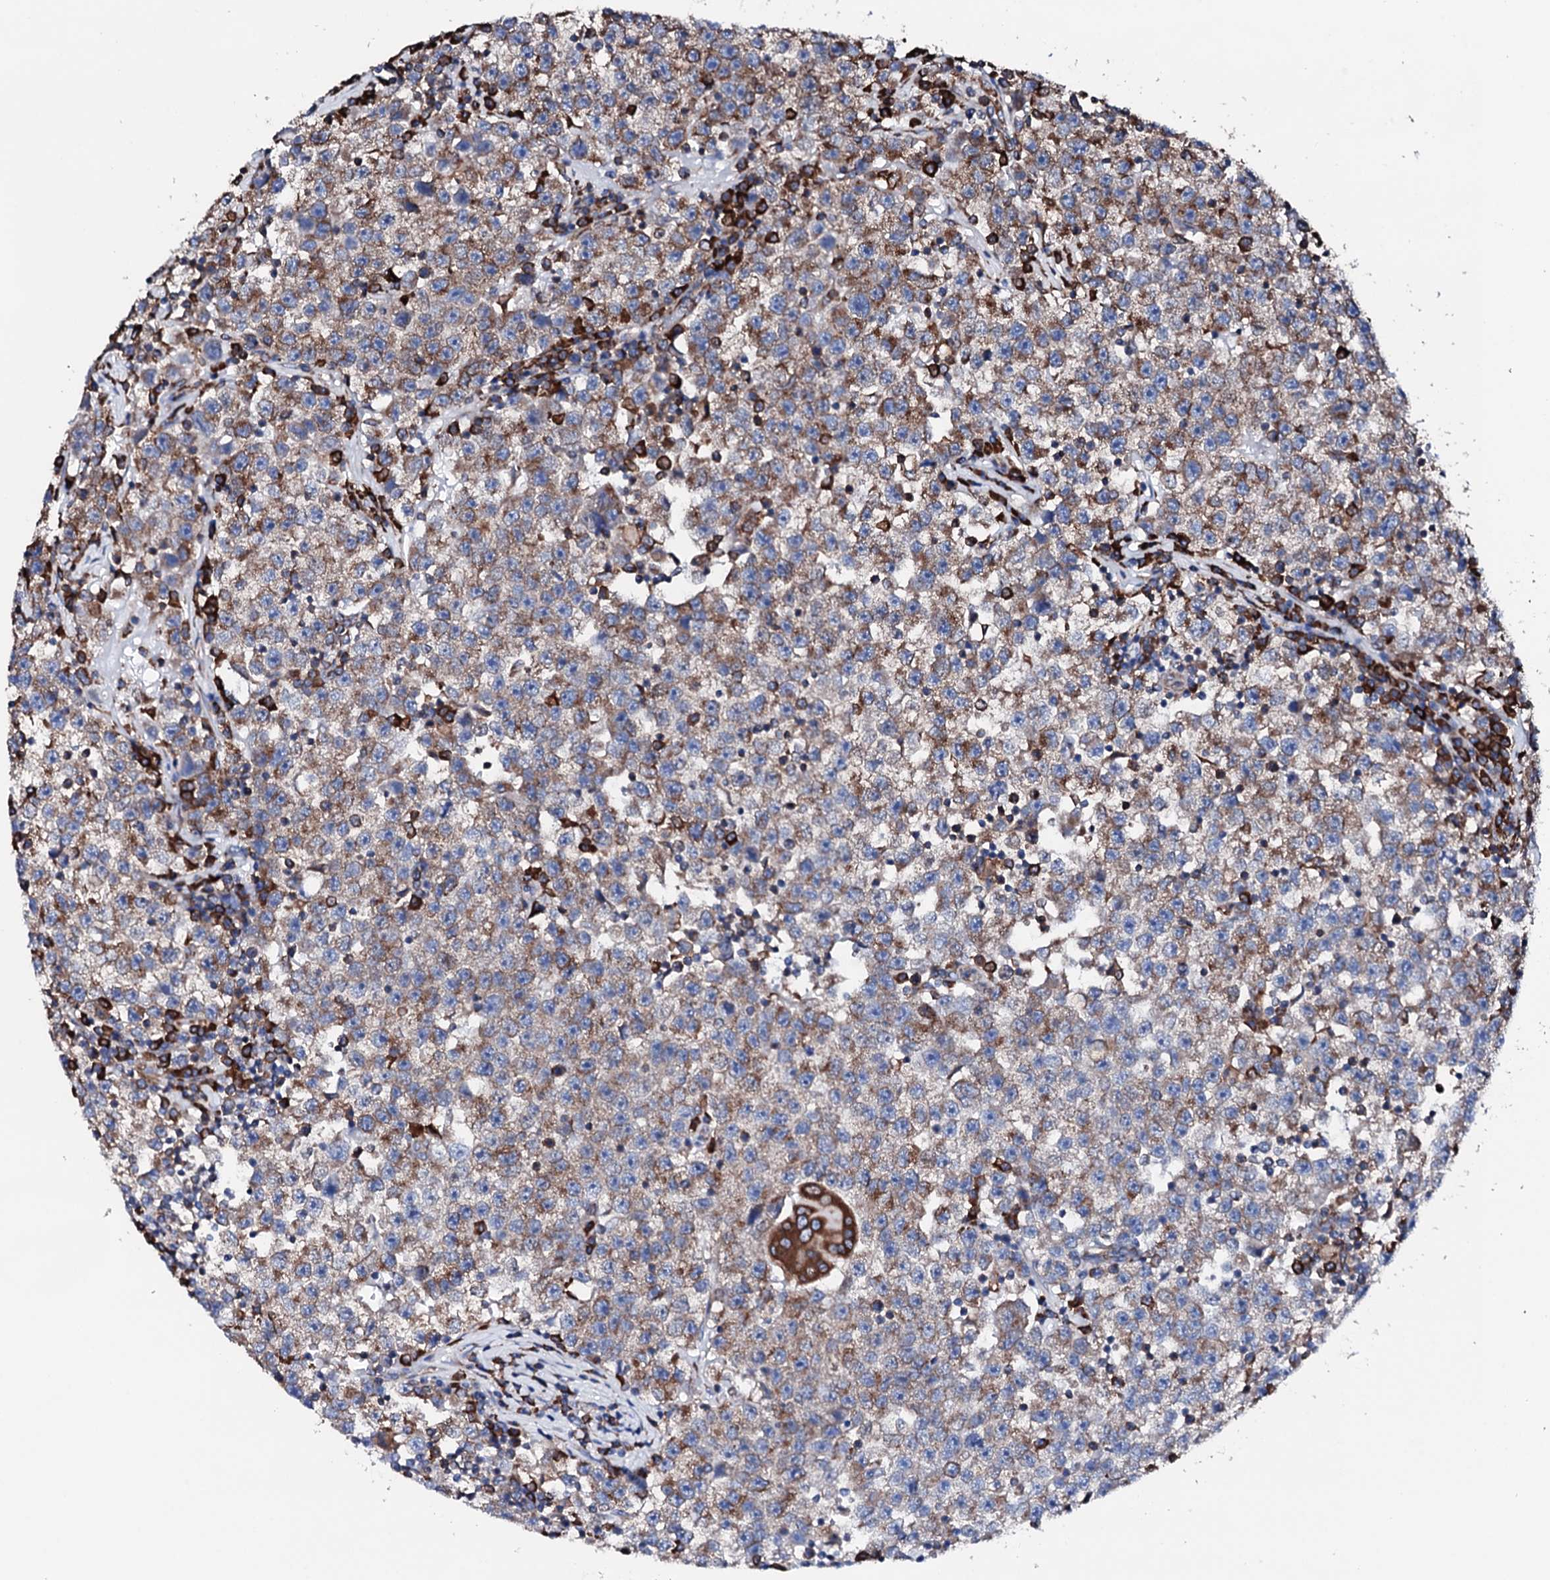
{"staining": {"intensity": "moderate", "quantity": ">75%", "location": "cytoplasmic/membranous"}, "tissue": "testis cancer", "cell_type": "Tumor cells", "image_type": "cancer", "snomed": [{"axis": "morphology", "description": "Seminoma, NOS"}, {"axis": "topography", "description": "Testis"}], "caption": "Testis seminoma was stained to show a protein in brown. There is medium levels of moderate cytoplasmic/membranous staining in approximately >75% of tumor cells.", "gene": "AMDHD1", "patient": {"sex": "male", "age": 22}}